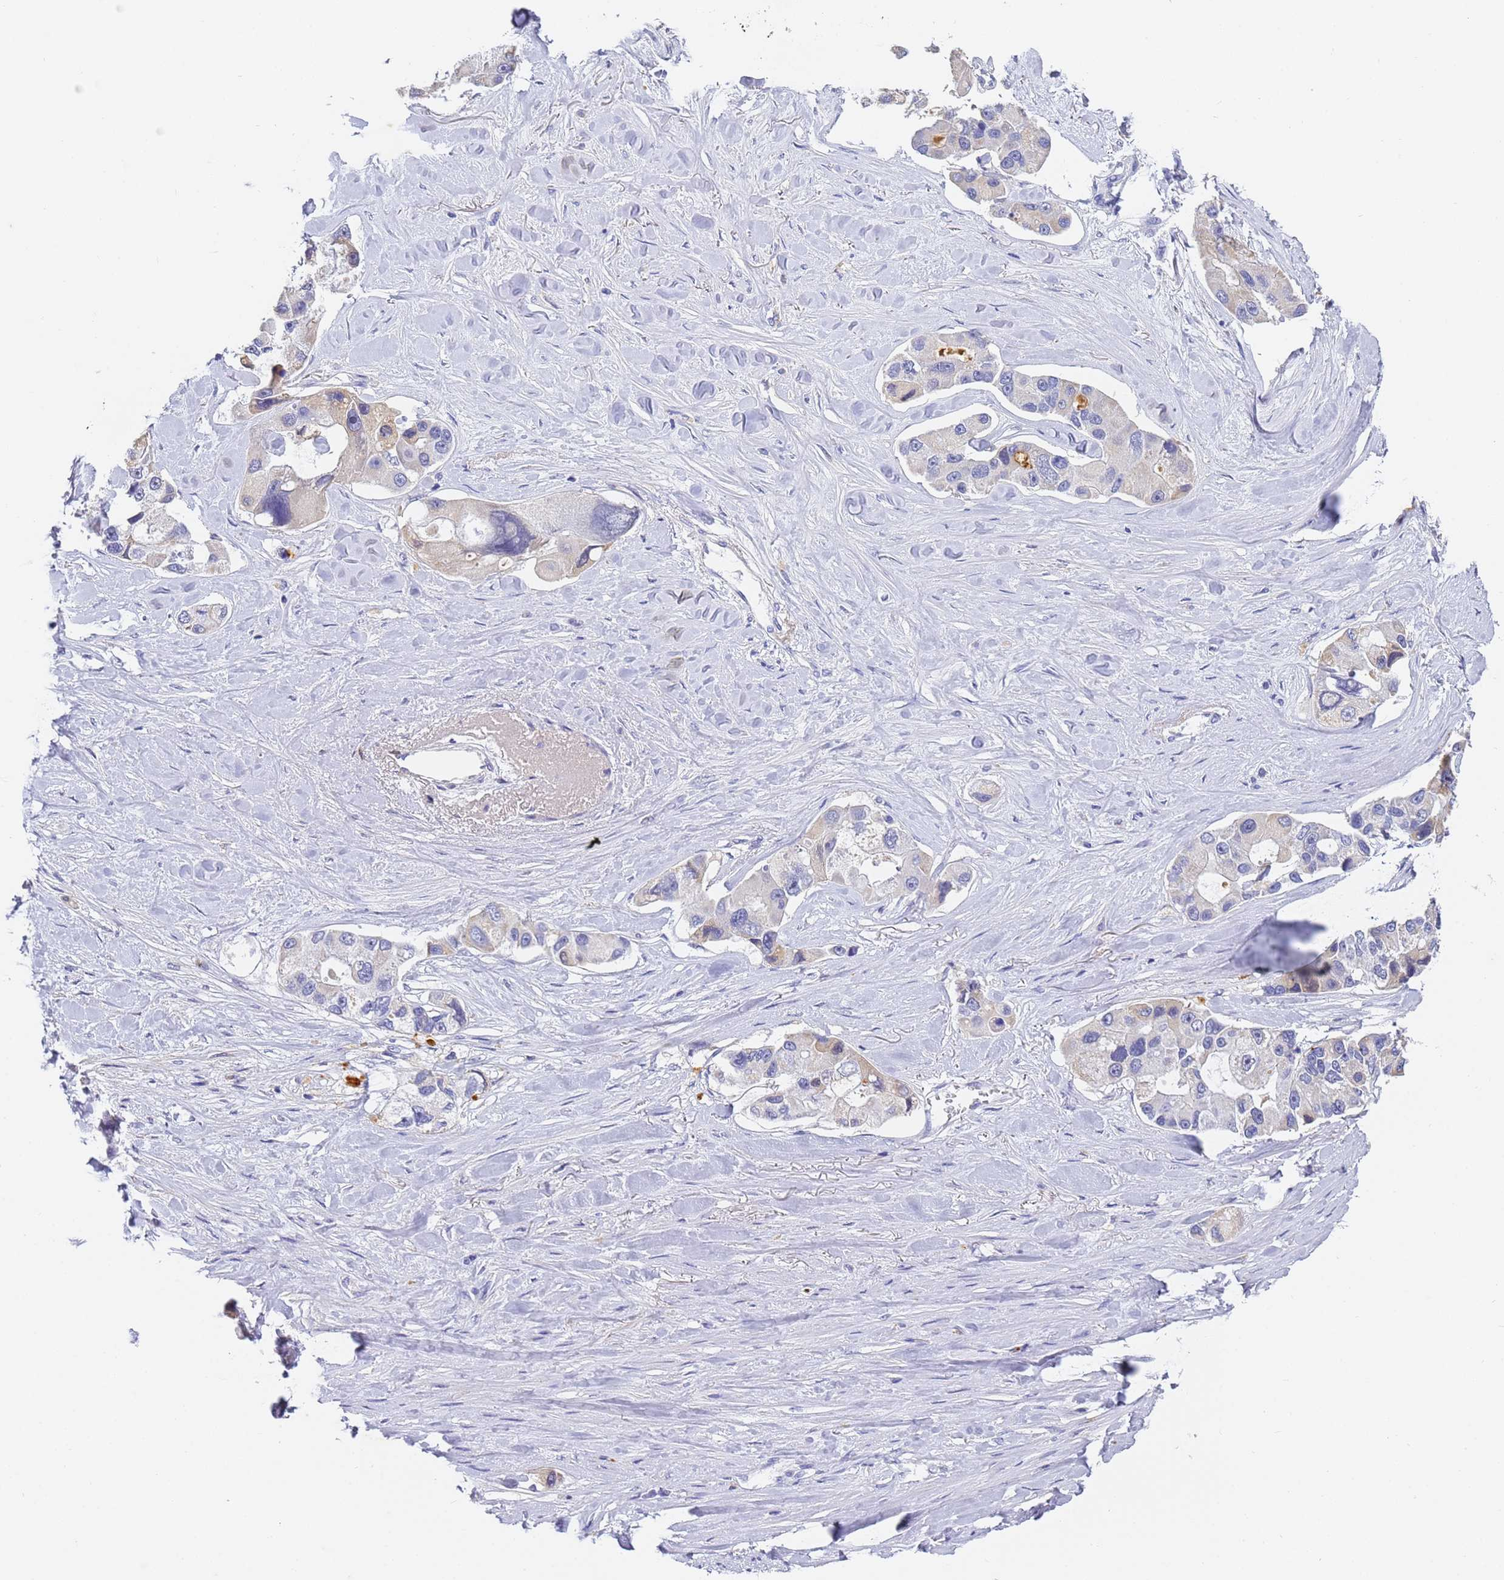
{"staining": {"intensity": "negative", "quantity": "none", "location": "none"}, "tissue": "lung cancer", "cell_type": "Tumor cells", "image_type": "cancer", "snomed": [{"axis": "morphology", "description": "Adenocarcinoma, NOS"}, {"axis": "topography", "description": "Lung"}], "caption": "This histopathology image is of adenocarcinoma (lung) stained with immunohistochemistry (IHC) to label a protein in brown with the nuclei are counter-stained blue. There is no positivity in tumor cells.", "gene": "CFHR2", "patient": {"sex": "female", "age": 54}}